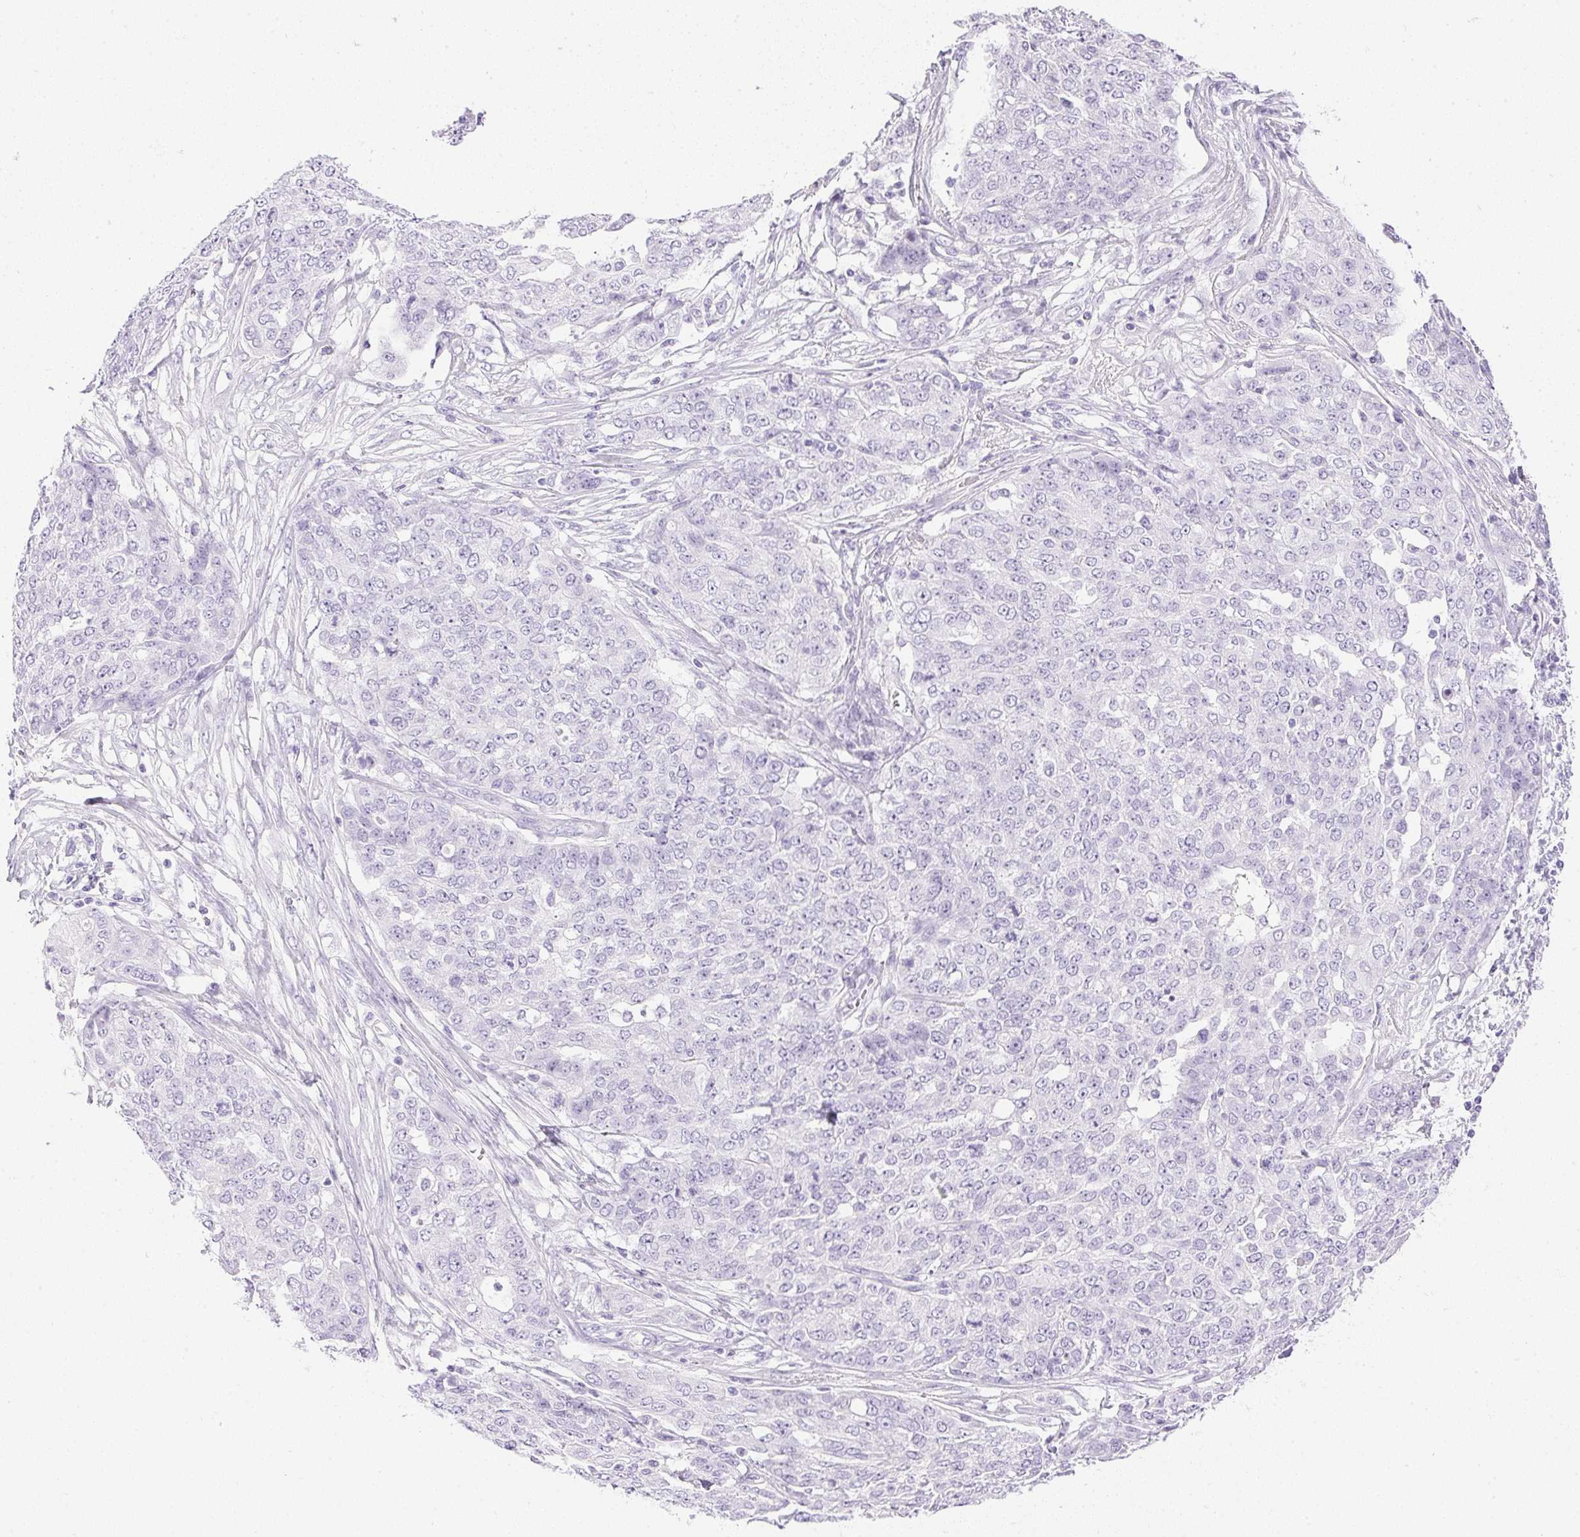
{"staining": {"intensity": "negative", "quantity": "none", "location": "none"}, "tissue": "ovarian cancer", "cell_type": "Tumor cells", "image_type": "cancer", "snomed": [{"axis": "morphology", "description": "Cystadenocarcinoma, serous, NOS"}, {"axis": "topography", "description": "Soft tissue"}, {"axis": "topography", "description": "Ovary"}], "caption": "Tumor cells are negative for brown protein staining in ovarian cancer (serous cystadenocarcinoma). (IHC, brightfield microscopy, high magnification).", "gene": "CPB1", "patient": {"sex": "female", "age": 57}}